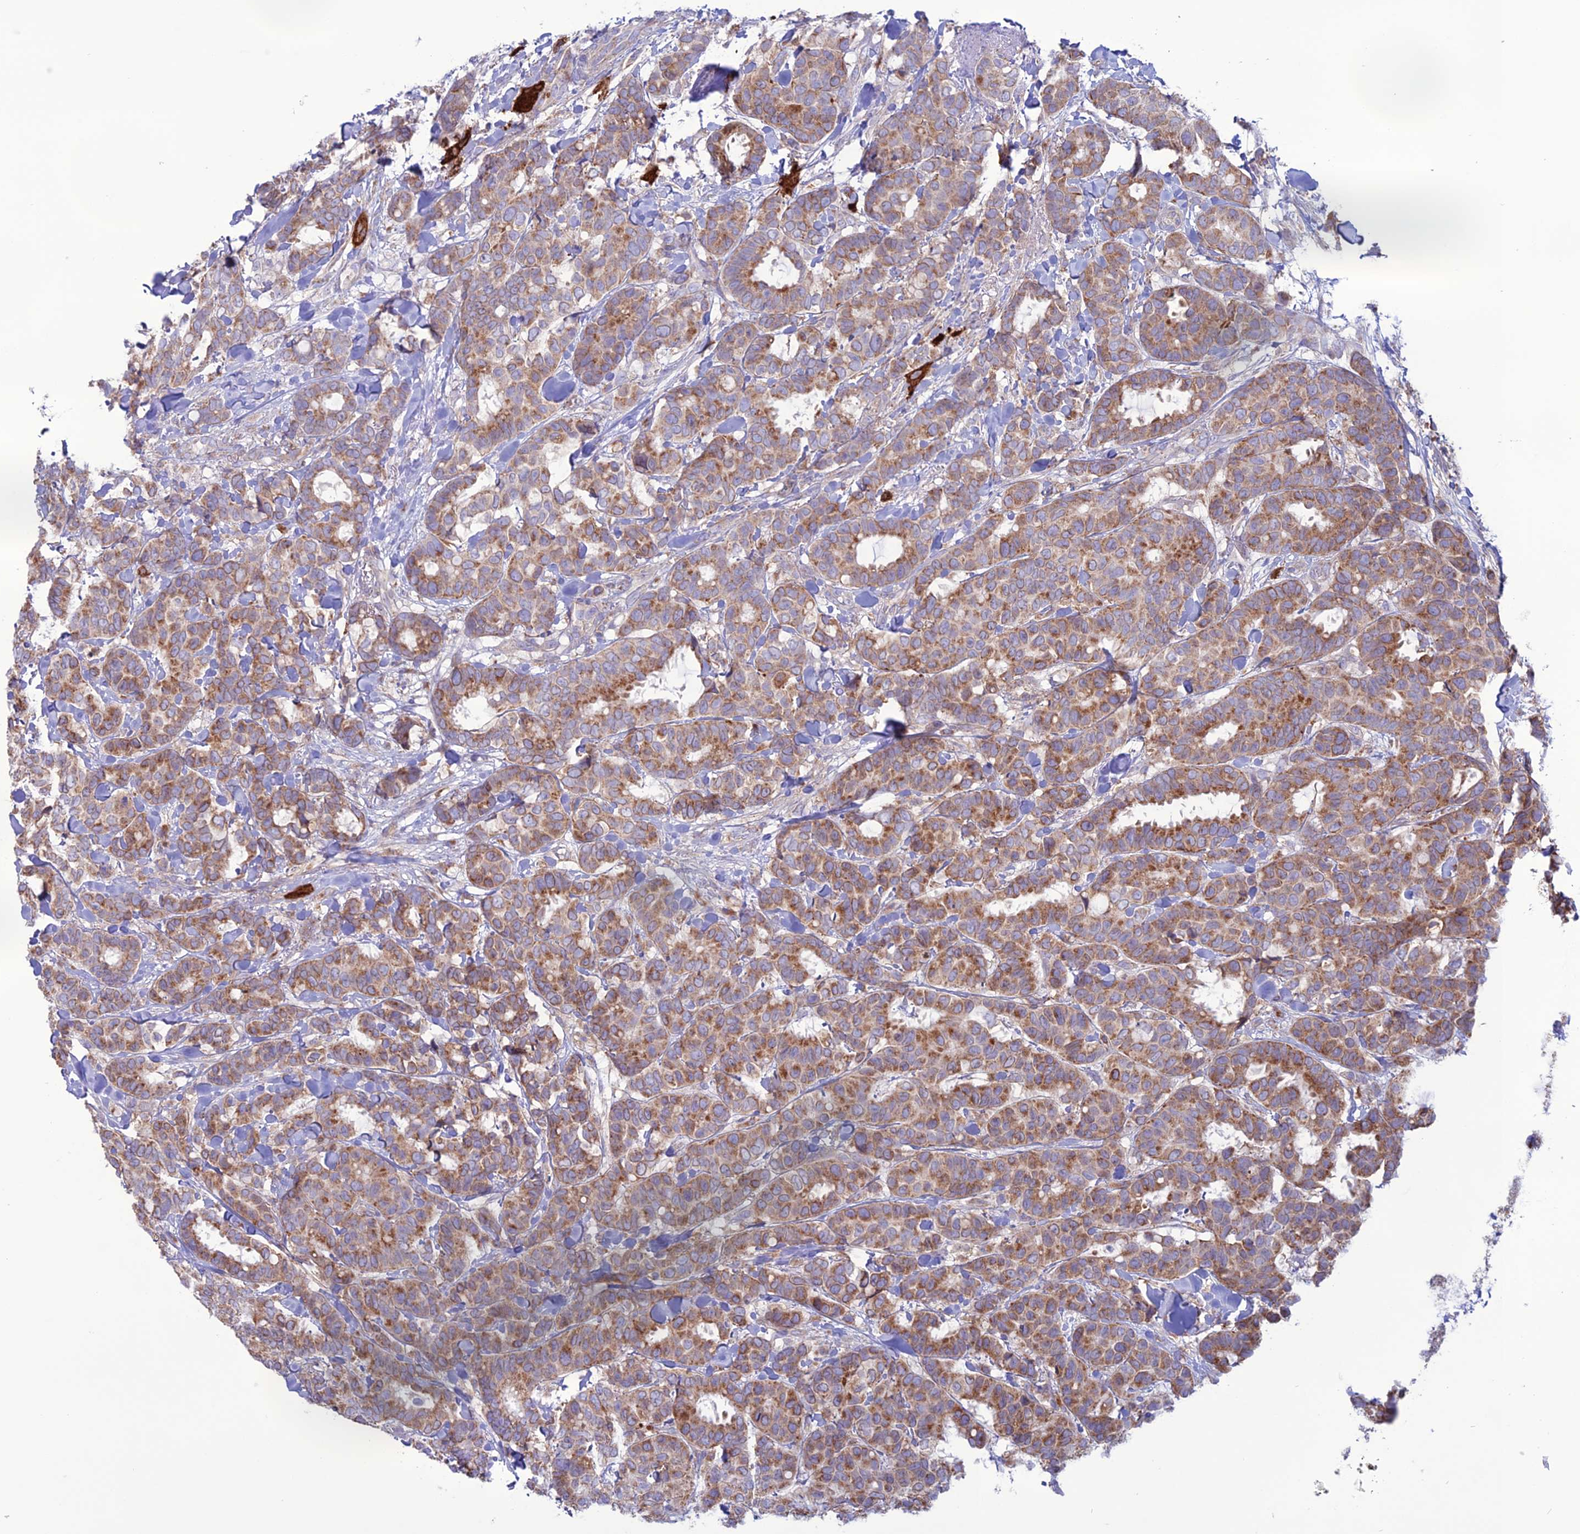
{"staining": {"intensity": "moderate", "quantity": ">75%", "location": "cytoplasmic/membranous"}, "tissue": "breast cancer", "cell_type": "Tumor cells", "image_type": "cancer", "snomed": [{"axis": "morphology", "description": "Normal tissue, NOS"}, {"axis": "morphology", "description": "Duct carcinoma"}, {"axis": "topography", "description": "Breast"}], "caption": "The image shows a brown stain indicating the presence of a protein in the cytoplasmic/membranous of tumor cells in infiltrating ductal carcinoma (breast).", "gene": "CLCN7", "patient": {"sex": "female", "age": 87}}